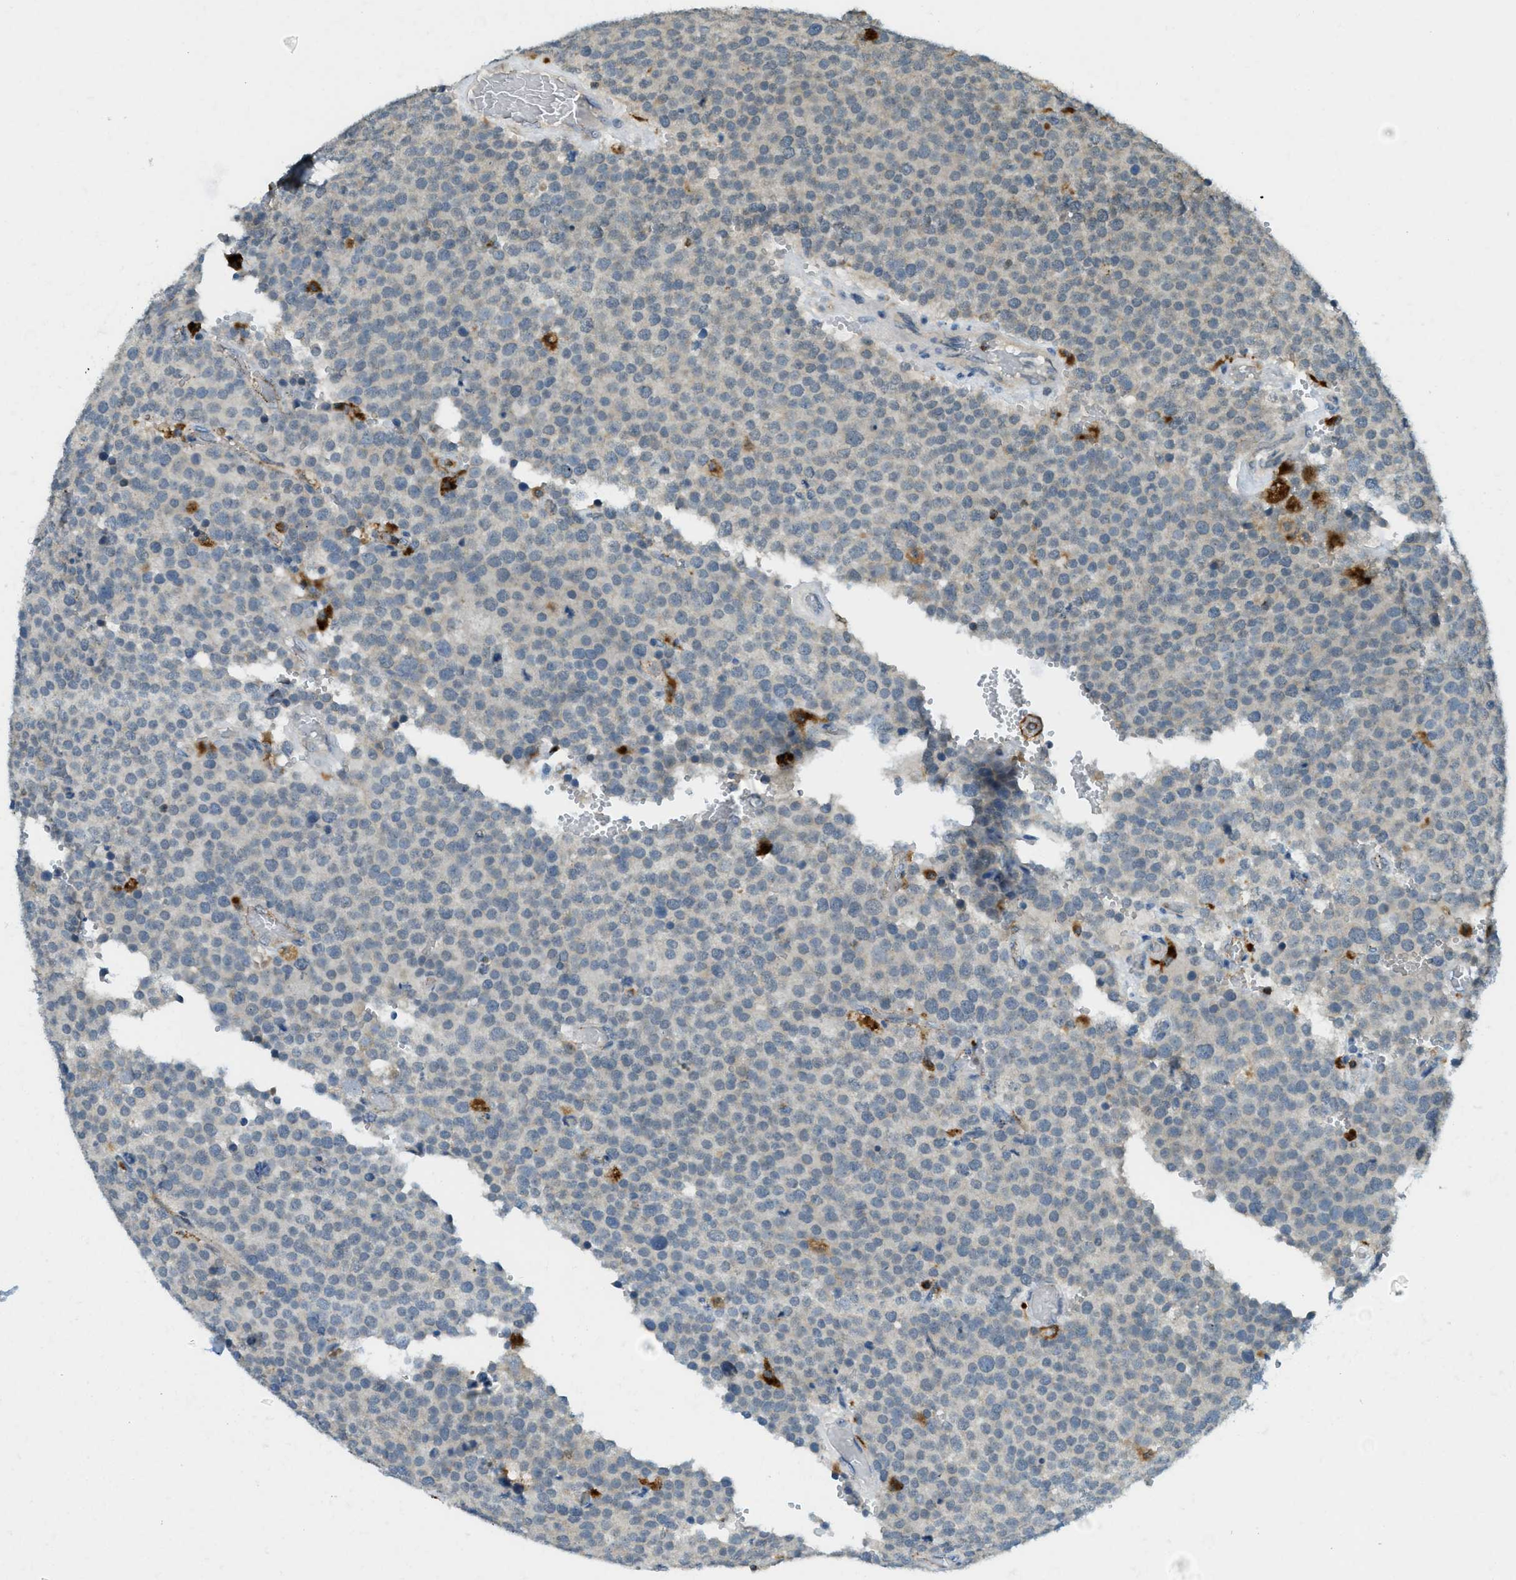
{"staining": {"intensity": "negative", "quantity": "none", "location": "none"}, "tissue": "testis cancer", "cell_type": "Tumor cells", "image_type": "cancer", "snomed": [{"axis": "morphology", "description": "Normal tissue, NOS"}, {"axis": "morphology", "description": "Seminoma, NOS"}, {"axis": "topography", "description": "Testis"}], "caption": "This histopathology image is of testis seminoma stained with immunohistochemistry to label a protein in brown with the nuclei are counter-stained blue. There is no staining in tumor cells.", "gene": "PLBD2", "patient": {"sex": "male", "age": 71}}